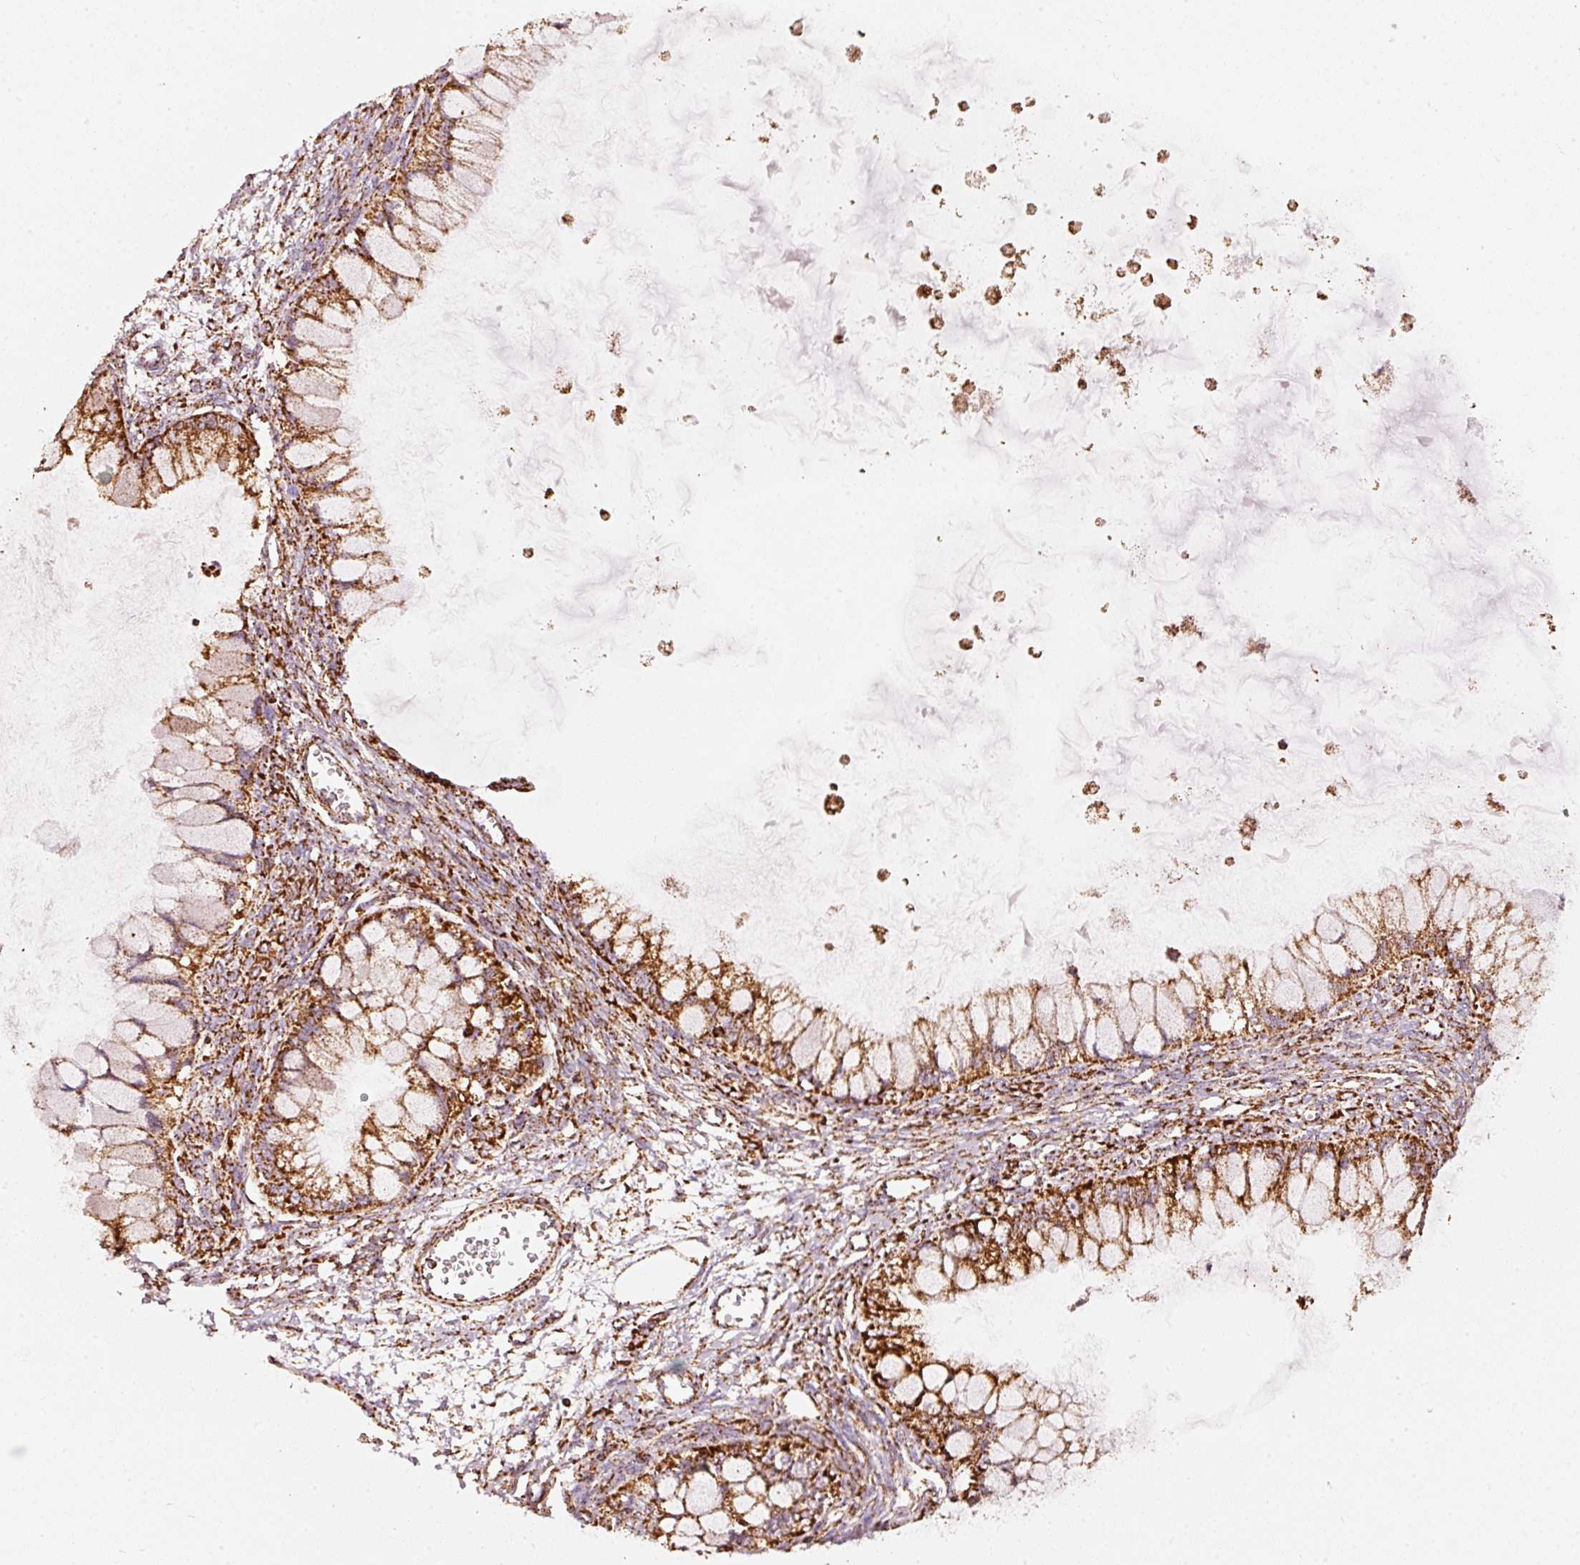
{"staining": {"intensity": "strong", "quantity": ">75%", "location": "cytoplasmic/membranous"}, "tissue": "ovarian cancer", "cell_type": "Tumor cells", "image_type": "cancer", "snomed": [{"axis": "morphology", "description": "Cystadenocarcinoma, mucinous, NOS"}, {"axis": "topography", "description": "Ovary"}], "caption": "Ovarian mucinous cystadenocarcinoma stained with immunohistochemistry (IHC) displays strong cytoplasmic/membranous expression in approximately >75% of tumor cells.", "gene": "UQCRC1", "patient": {"sex": "female", "age": 34}}